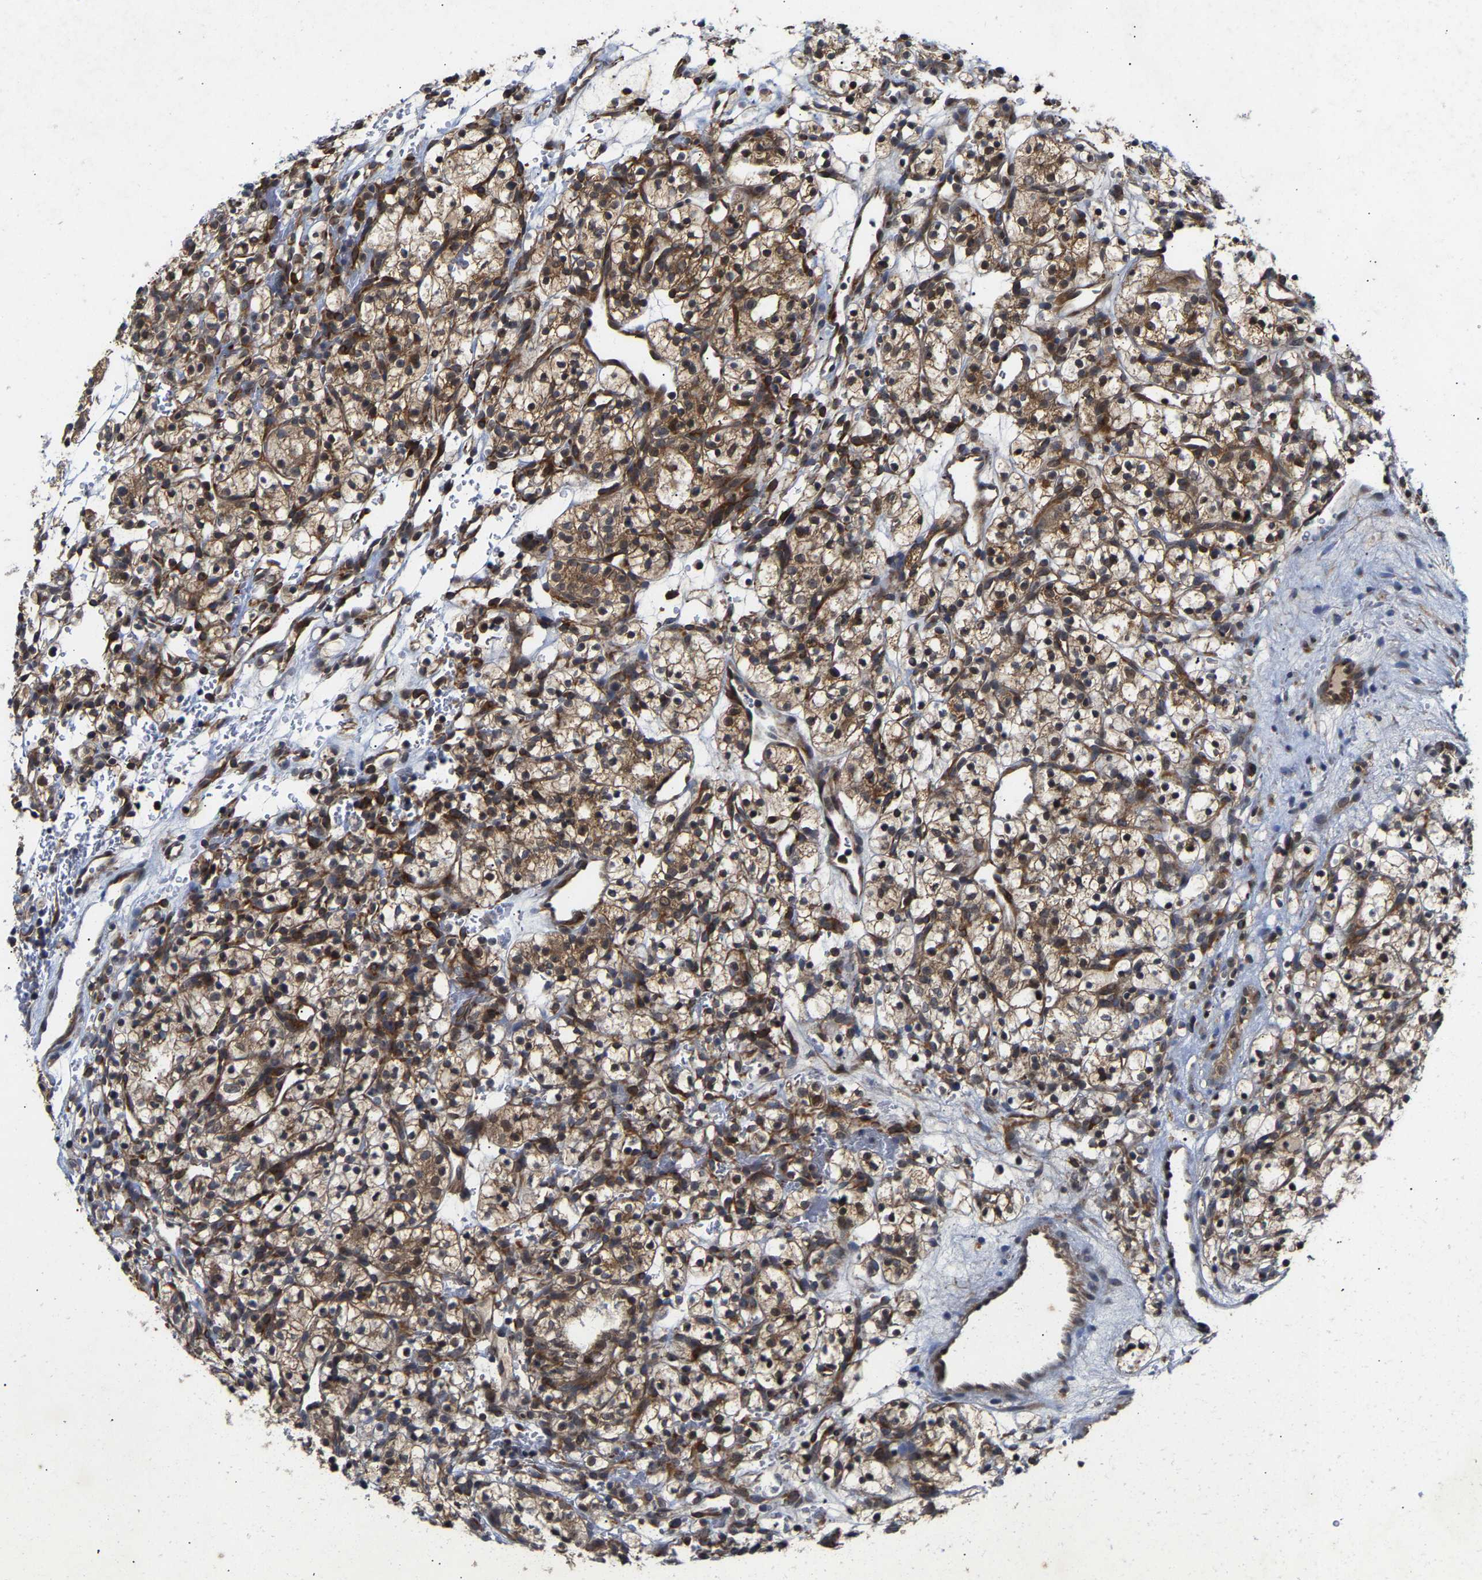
{"staining": {"intensity": "moderate", "quantity": ">75%", "location": "cytoplasmic/membranous"}, "tissue": "renal cancer", "cell_type": "Tumor cells", "image_type": "cancer", "snomed": [{"axis": "morphology", "description": "Adenocarcinoma, NOS"}, {"axis": "topography", "description": "Kidney"}], "caption": "Renal cancer stained with a brown dye displays moderate cytoplasmic/membranous positive staining in about >75% of tumor cells.", "gene": "CLIP2", "patient": {"sex": "female", "age": 57}}